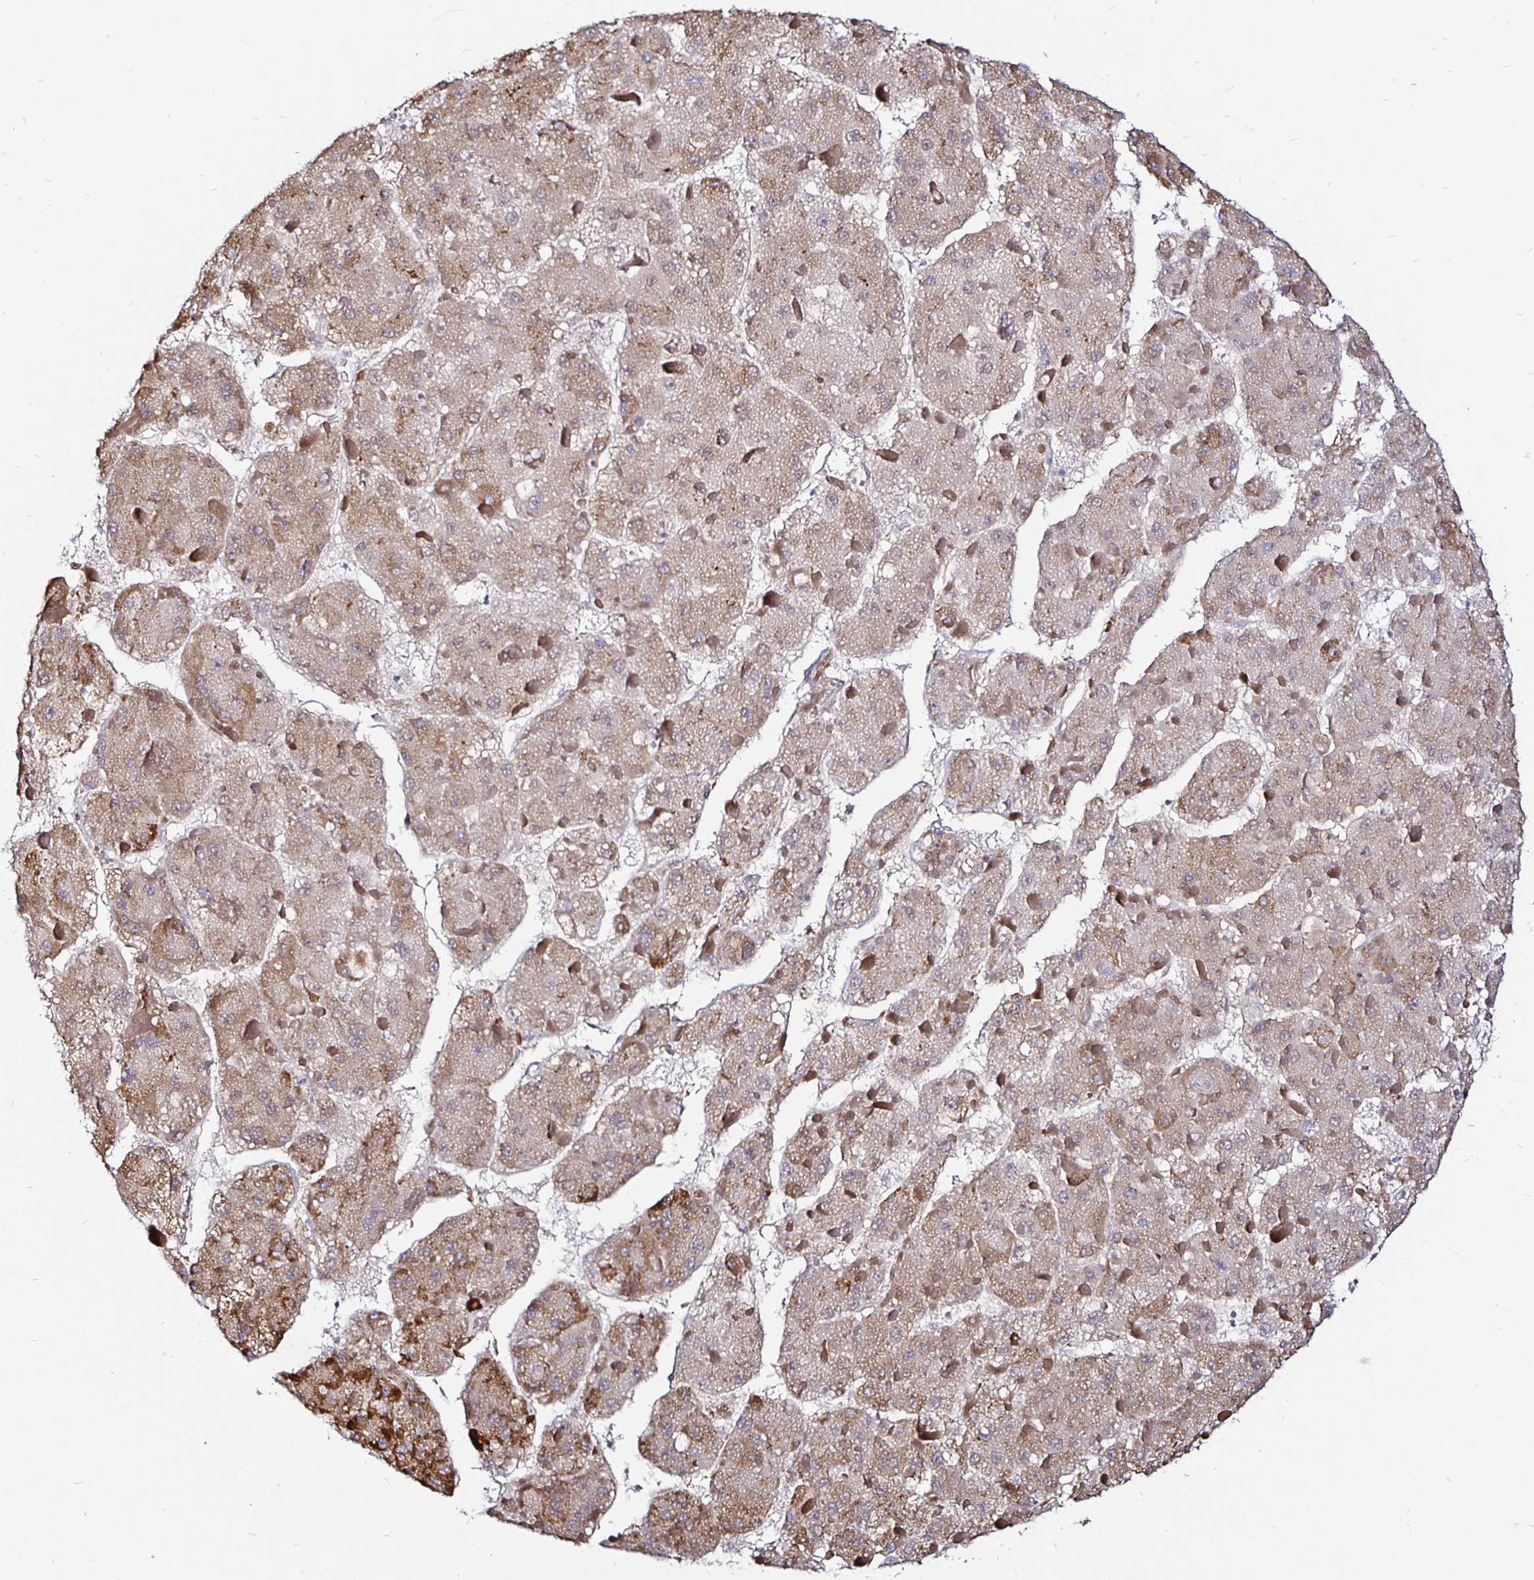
{"staining": {"intensity": "moderate", "quantity": ">75%", "location": "cytoplasmic/membranous"}, "tissue": "liver cancer", "cell_type": "Tumor cells", "image_type": "cancer", "snomed": [{"axis": "morphology", "description": "Carcinoma, Hepatocellular, NOS"}, {"axis": "topography", "description": "Liver"}], "caption": "Liver cancer stained for a protein demonstrates moderate cytoplasmic/membranous positivity in tumor cells.", "gene": "ATG3", "patient": {"sex": "female", "age": 73}}